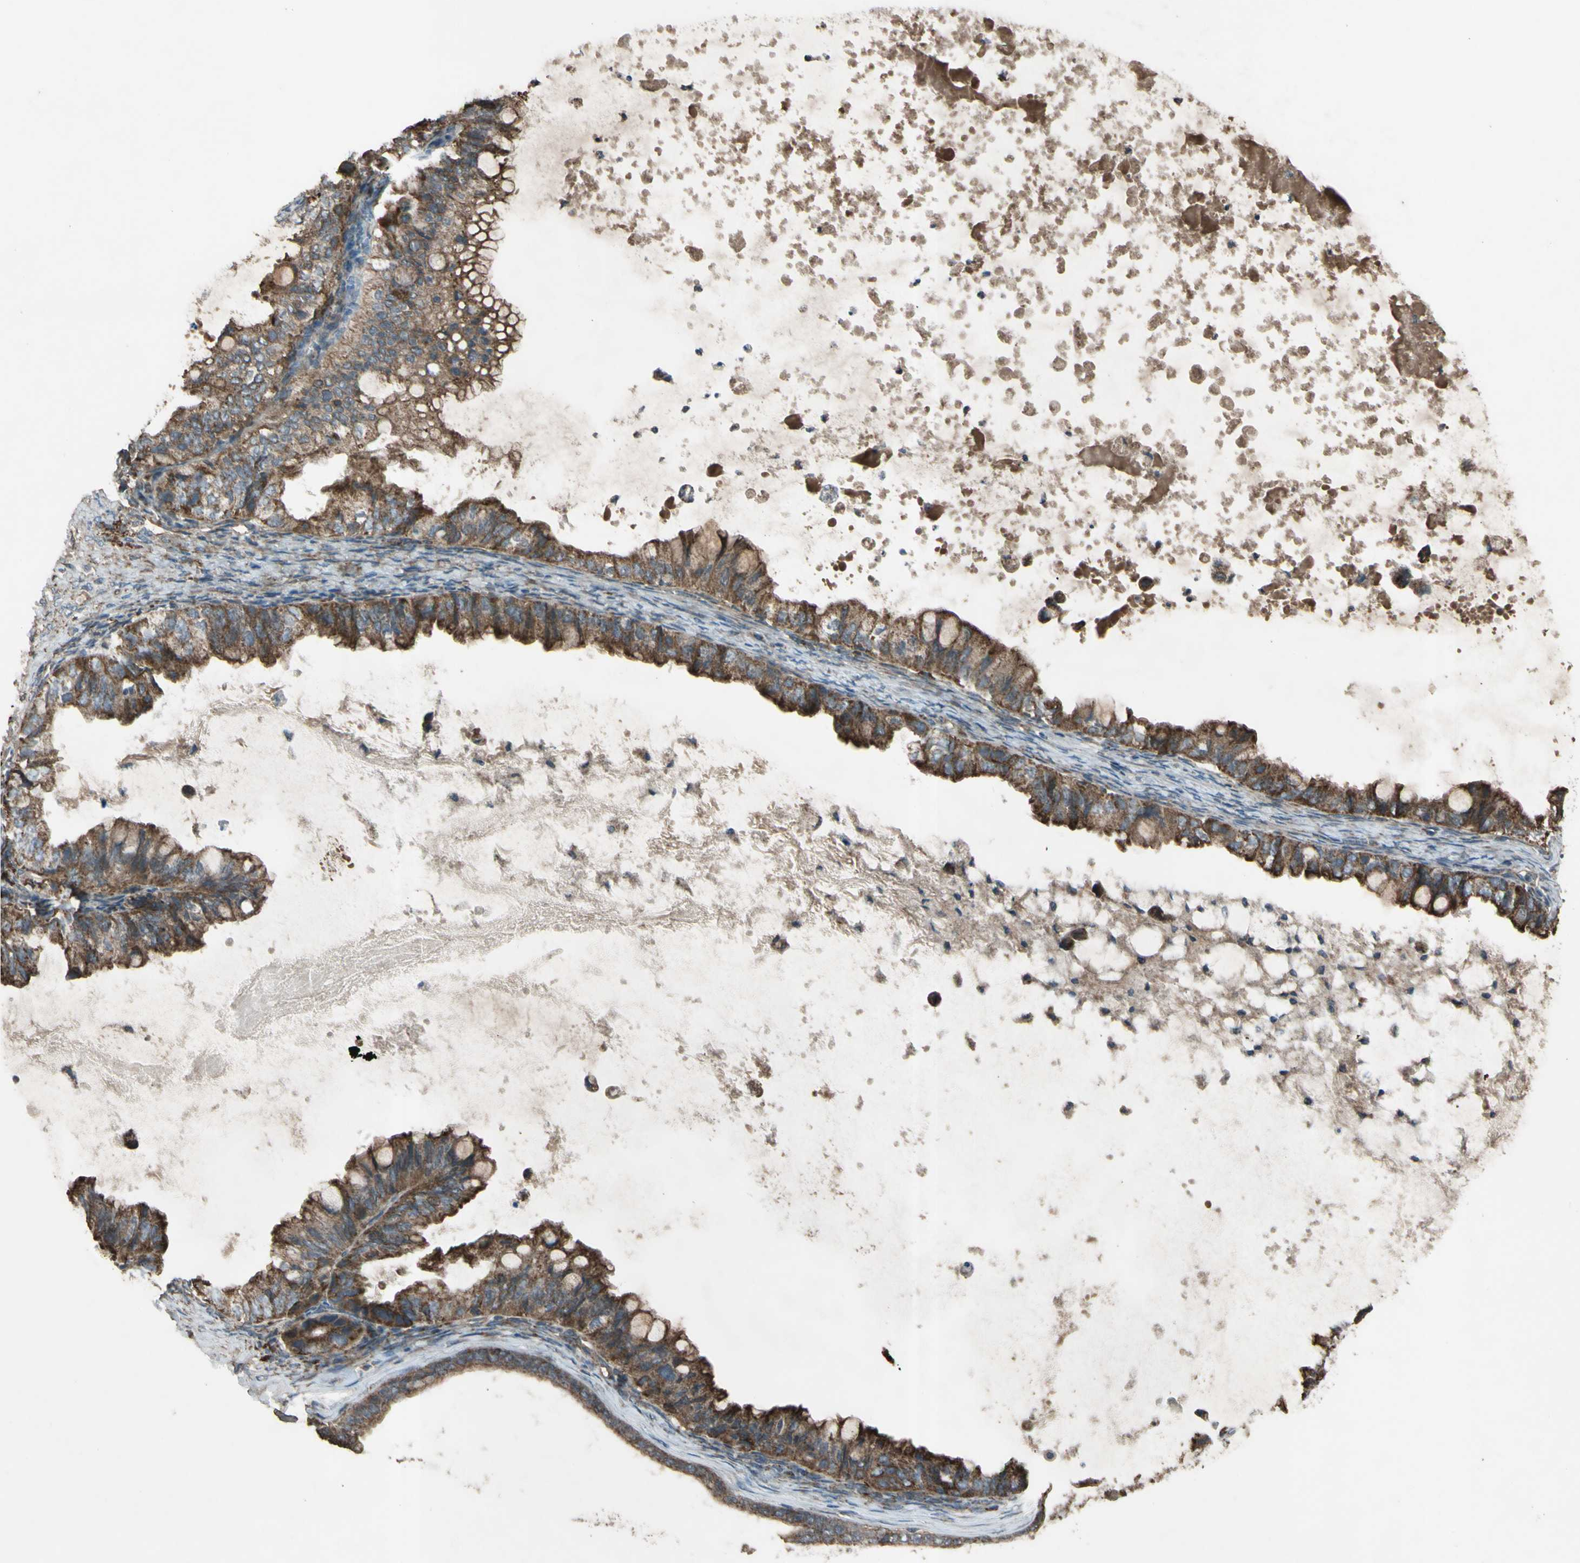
{"staining": {"intensity": "strong", "quantity": ">75%", "location": "cytoplasmic/membranous"}, "tissue": "ovarian cancer", "cell_type": "Tumor cells", "image_type": "cancer", "snomed": [{"axis": "morphology", "description": "Cystadenocarcinoma, mucinous, NOS"}, {"axis": "topography", "description": "Ovary"}], "caption": "Immunohistochemical staining of human ovarian mucinous cystadenocarcinoma shows high levels of strong cytoplasmic/membranous protein expression in approximately >75% of tumor cells. The staining was performed using DAB, with brown indicating positive protein expression. Nuclei are stained blue with hematoxylin.", "gene": "ACOT8", "patient": {"sex": "female", "age": 80}}